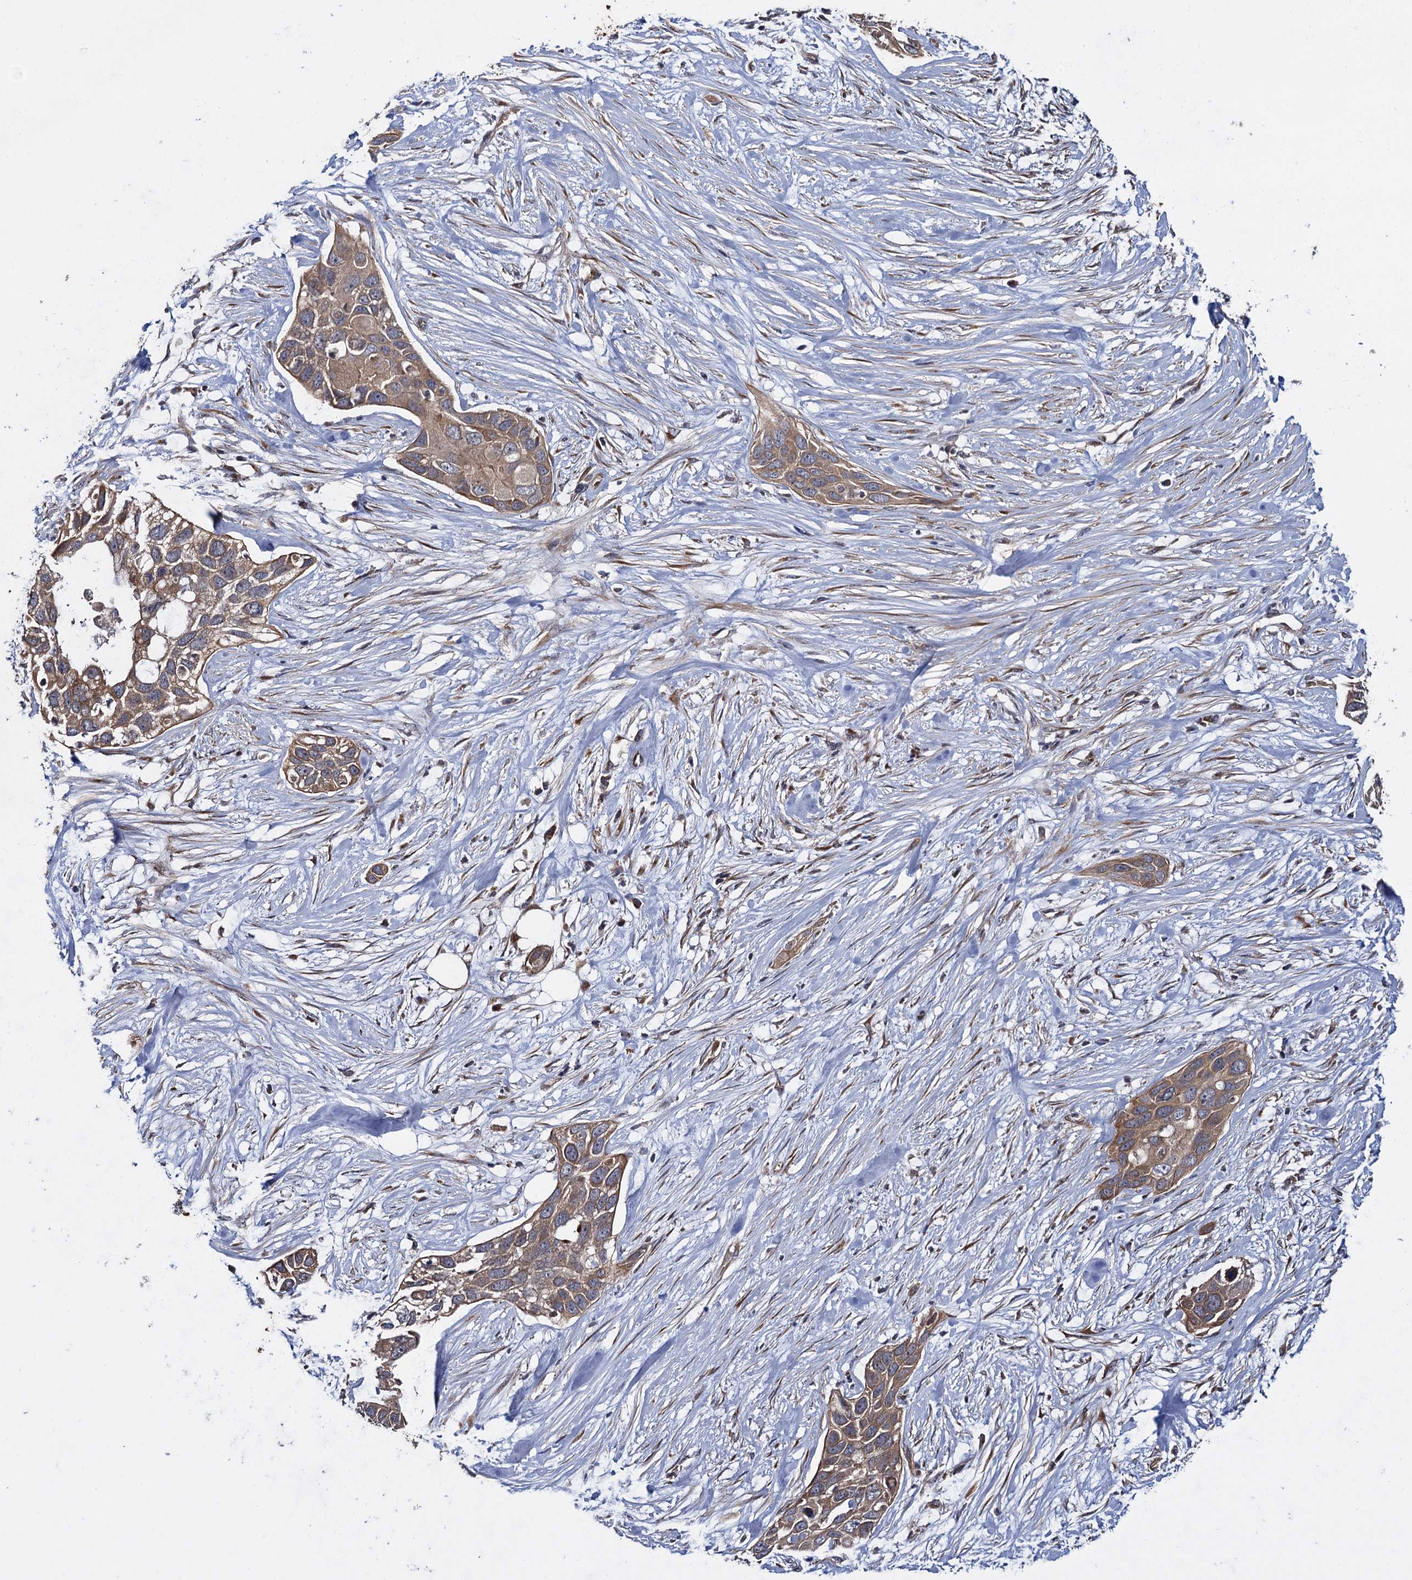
{"staining": {"intensity": "moderate", "quantity": ">75%", "location": "cytoplasmic/membranous"}, "tissue": "pancreatic cancer", "cell_type": "Tumor cells", "image_type": "cancer", "snomed": [{"axis": "morphology", "description": "Adenocarcinoma, NOS"}, {"axis": "topography", "description": "Pancreas"}], "caption": "Protein staining reveals moderate cytoplasmic/membranous expression in about >75% of tumor cells in pancreatic adenocarcinoma.", "gene": "HAUS1", "patient": {"sex": "female", "age": 60}}